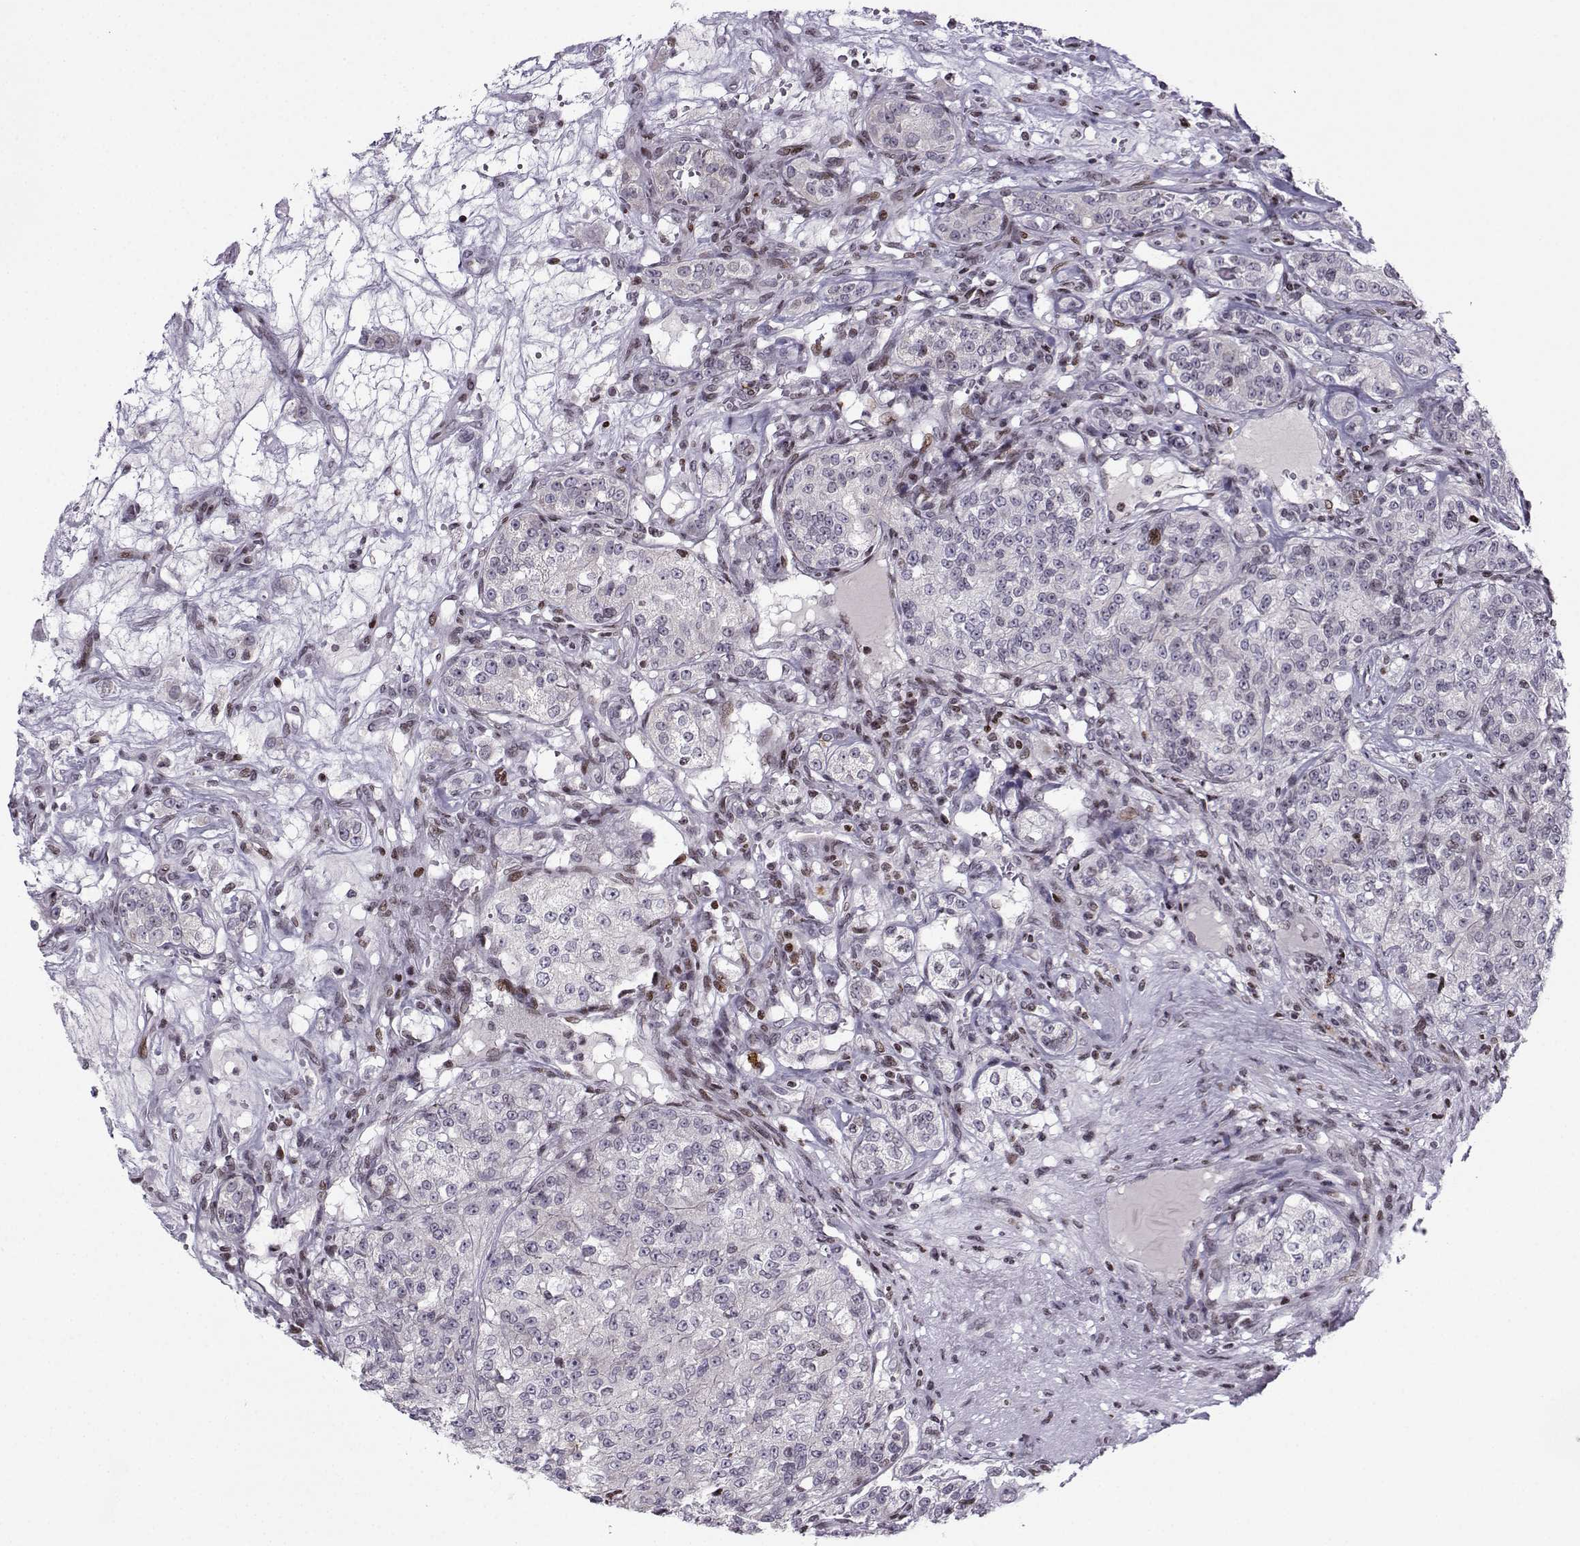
{"staining": {"intensity": "negative", "quantity": "none", "location": "none"}, "tissue": "renal cancer", "cell_type": "Tumor cells", "image_type": "cancer", "snomed": [{"axis": "morphology", "description": "Adenocarcinoma, NOS"}, {"axis": "topography", "description": "Kidney"}], "caption": "Immunohistochemistry of adenocarcinoma (renal) reveals no positivity in tumor cells.", "gene": "ZNF19", "patient": {"sex": "female", "age": 63}}